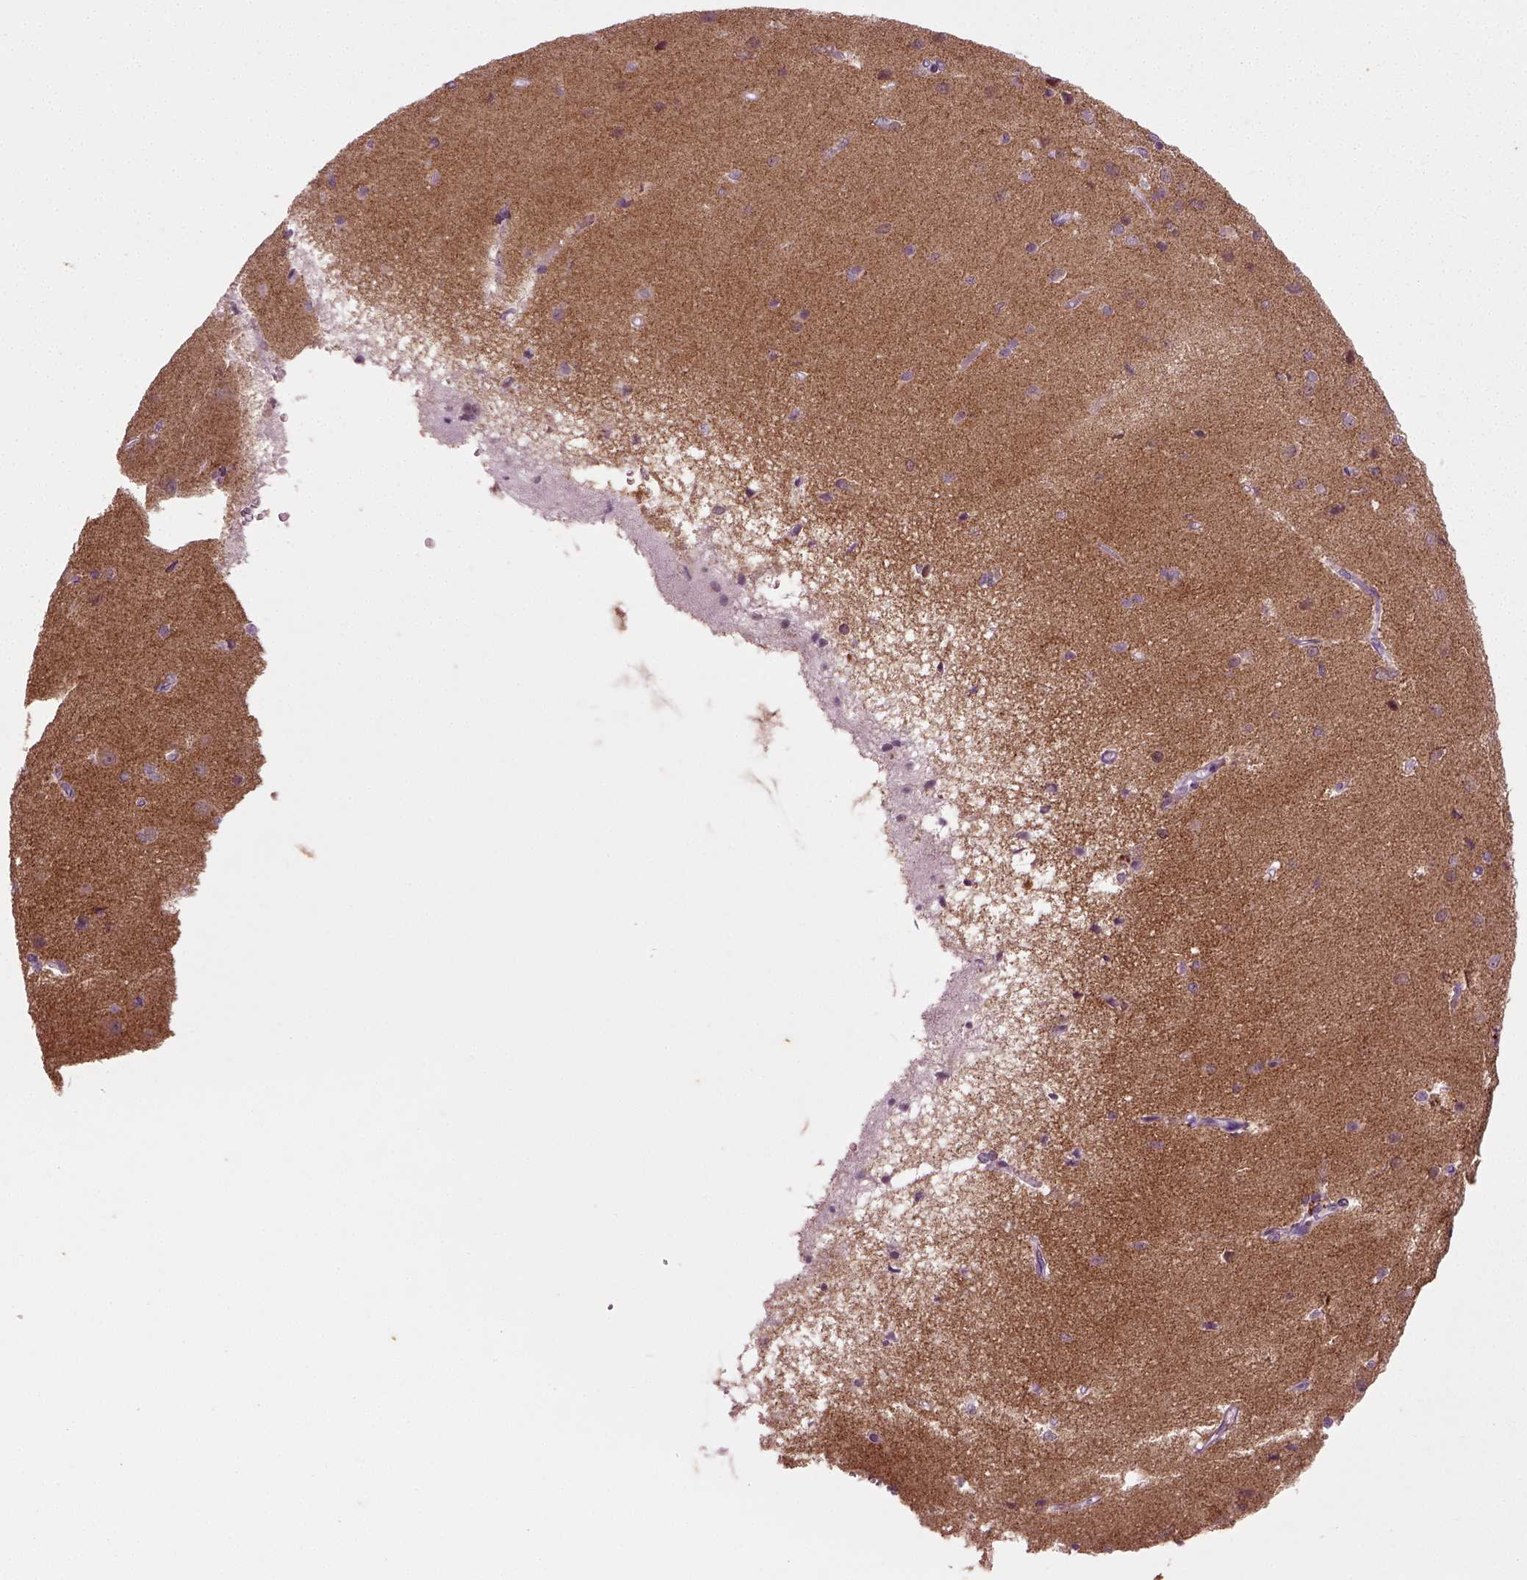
{"staining": {"intensity": "negative", "quantity": "none", "location": "none"}, "tissue": "cerebral cortex", "cell_type": "Endothelial cells", "image_type": "normal", "snomed": [{"axis": "morphology", "description": "Normal tissue, NOS"}, {"axis": "topography", "description": "Cerebral cortex"}], "caption": "A histopathology image of human cerebral cortex is negative for staining in endothelial cells. (DAB (3,3'-diaminobenzidine) immunohistochemistry (IHC) with hematoxylin counter stain).", "gene": "SYNGAP1", "patient": {"sex": "male", "age": 37}}